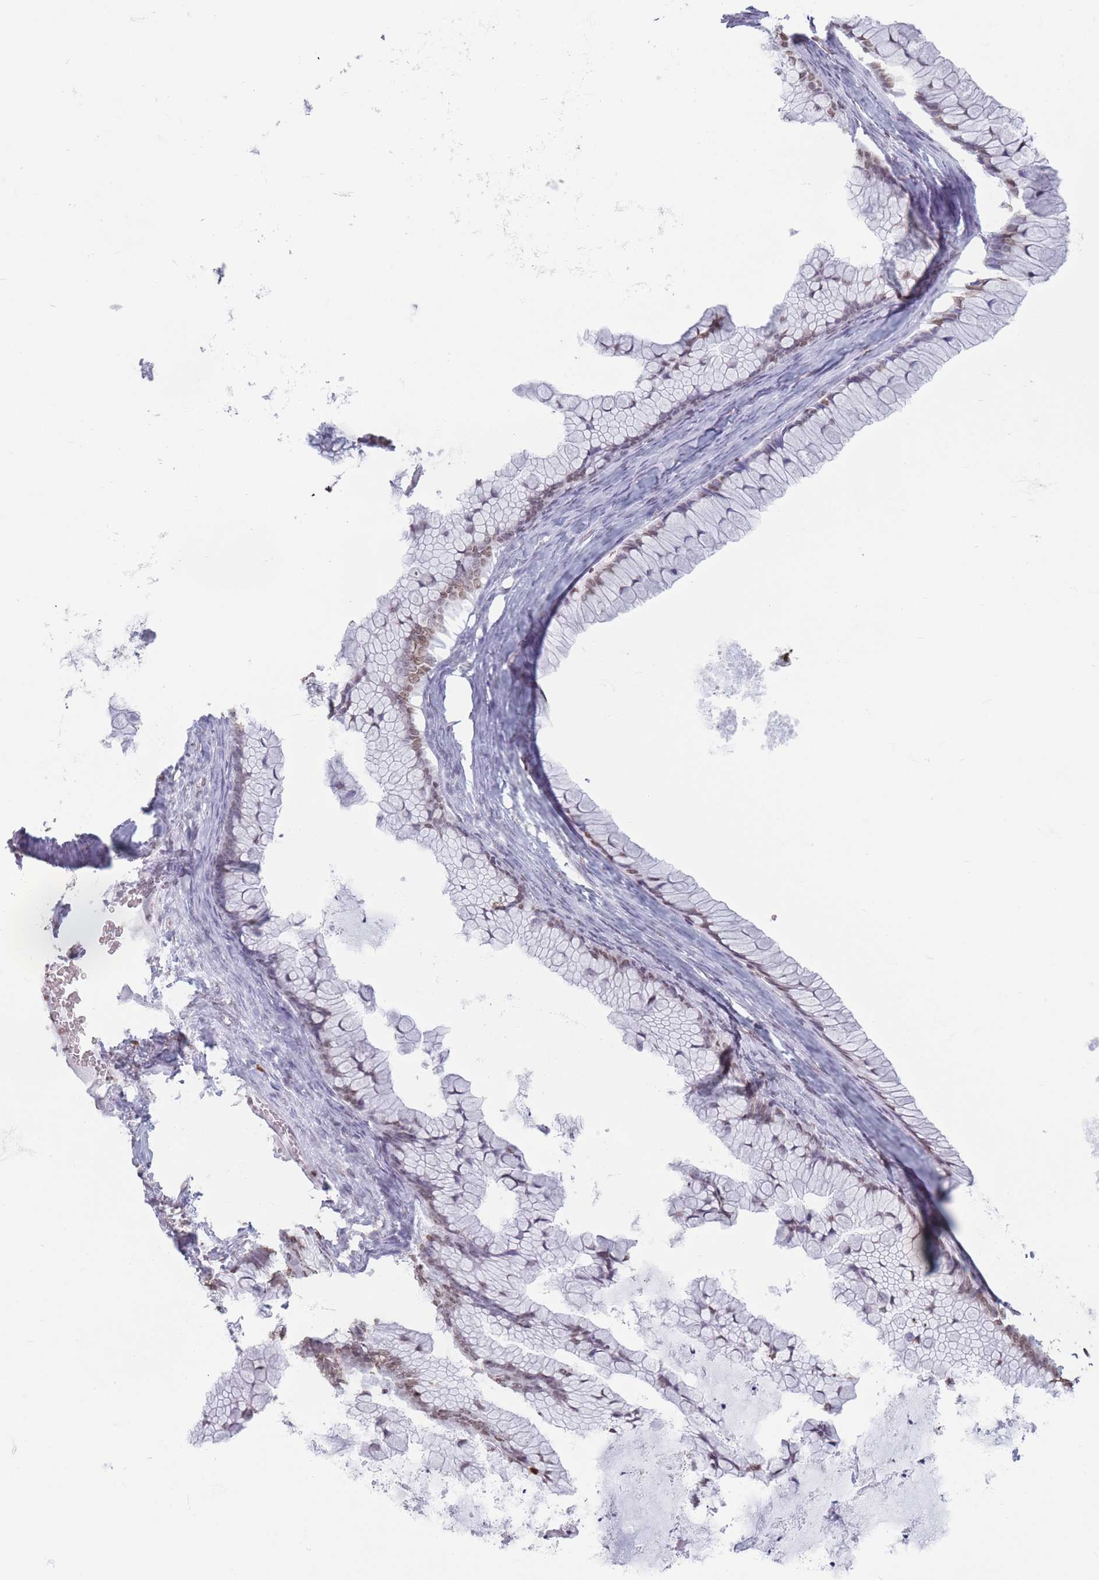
{"staining": {"intensity": "weak", "quantity": ">75%", "location": "nuclear"}, "tissue": "ovarian cancer", "cell_type": "Tumor cells", "image_type": "cancer", "snomed": [{"axis": "morphology", "description": "Cystadenocarcinoma, mucinous, NOS"}, {"axis": "topography", "description": "Ovary"}], "caption": "Immunohistochemical staining of ovarian cancer shows low levels of weak nuclear staining in about >75% of tumor cells.", "gene": "RYK", "patient": {"sex": "female", "age": 35}}